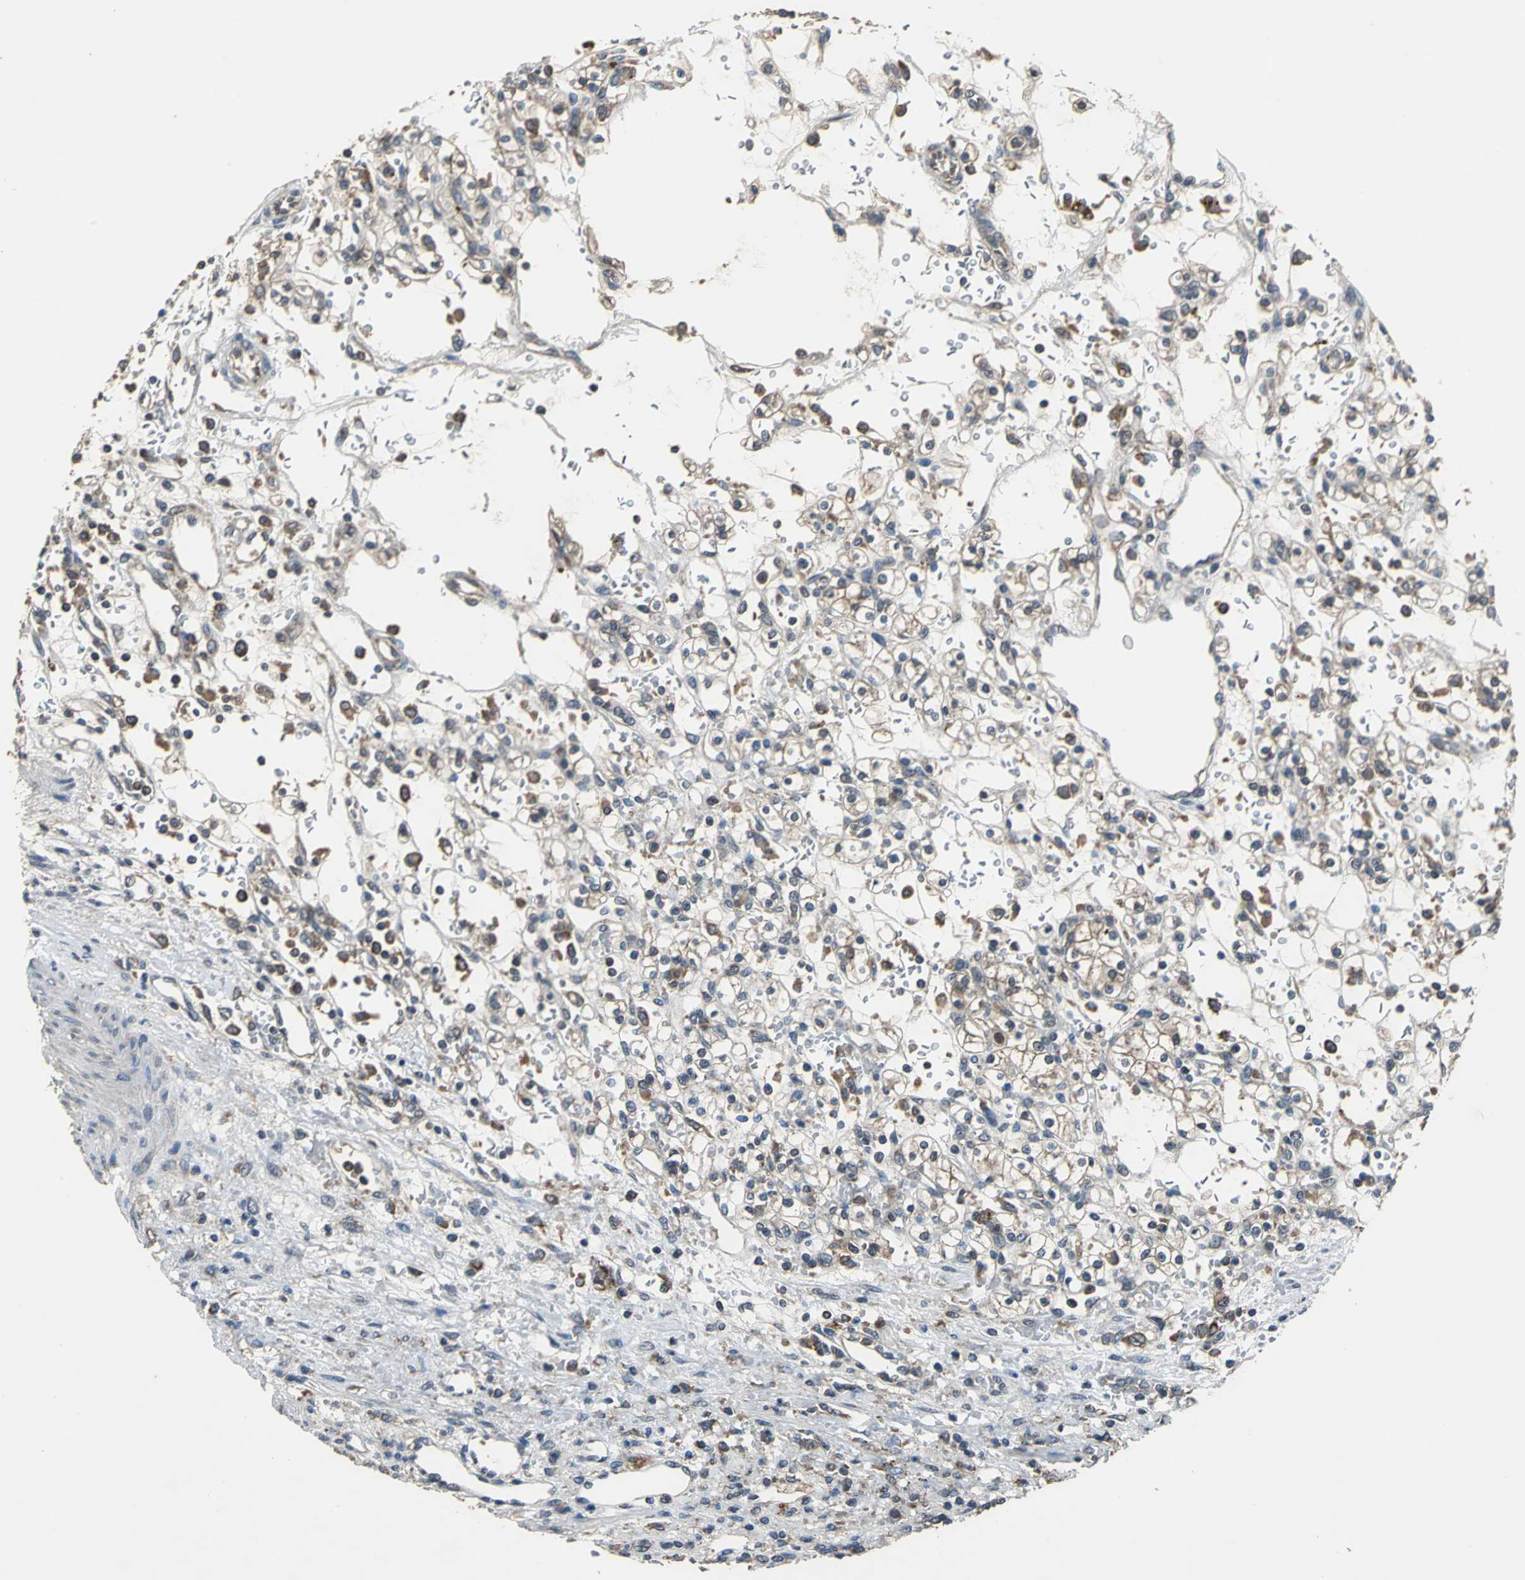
{"staining": {"intensity": "moderate", "quantity": "25%-75%", "location": "cytoplasmic/membranous"}, "tissue": "renal cancer", "cell_type": "Tumor cells", "image_type": "cancer", "snomed": [{"axis": "morphology", "description": "Normal tissue, NOS"}, {"axis": "morphology", "description": "Adenocarcinoma, NOS"}, {"axis": "topography", "description": "Kidney"}], "caption": "The photomicrograph reveals a brown stain indicating the presence of a protein in the cytoplasmic/membranous of tumor cells in adenocarcinoma (renal).", "gene": "ZNF608", "patient": {"sex": "female", "age": 55}}